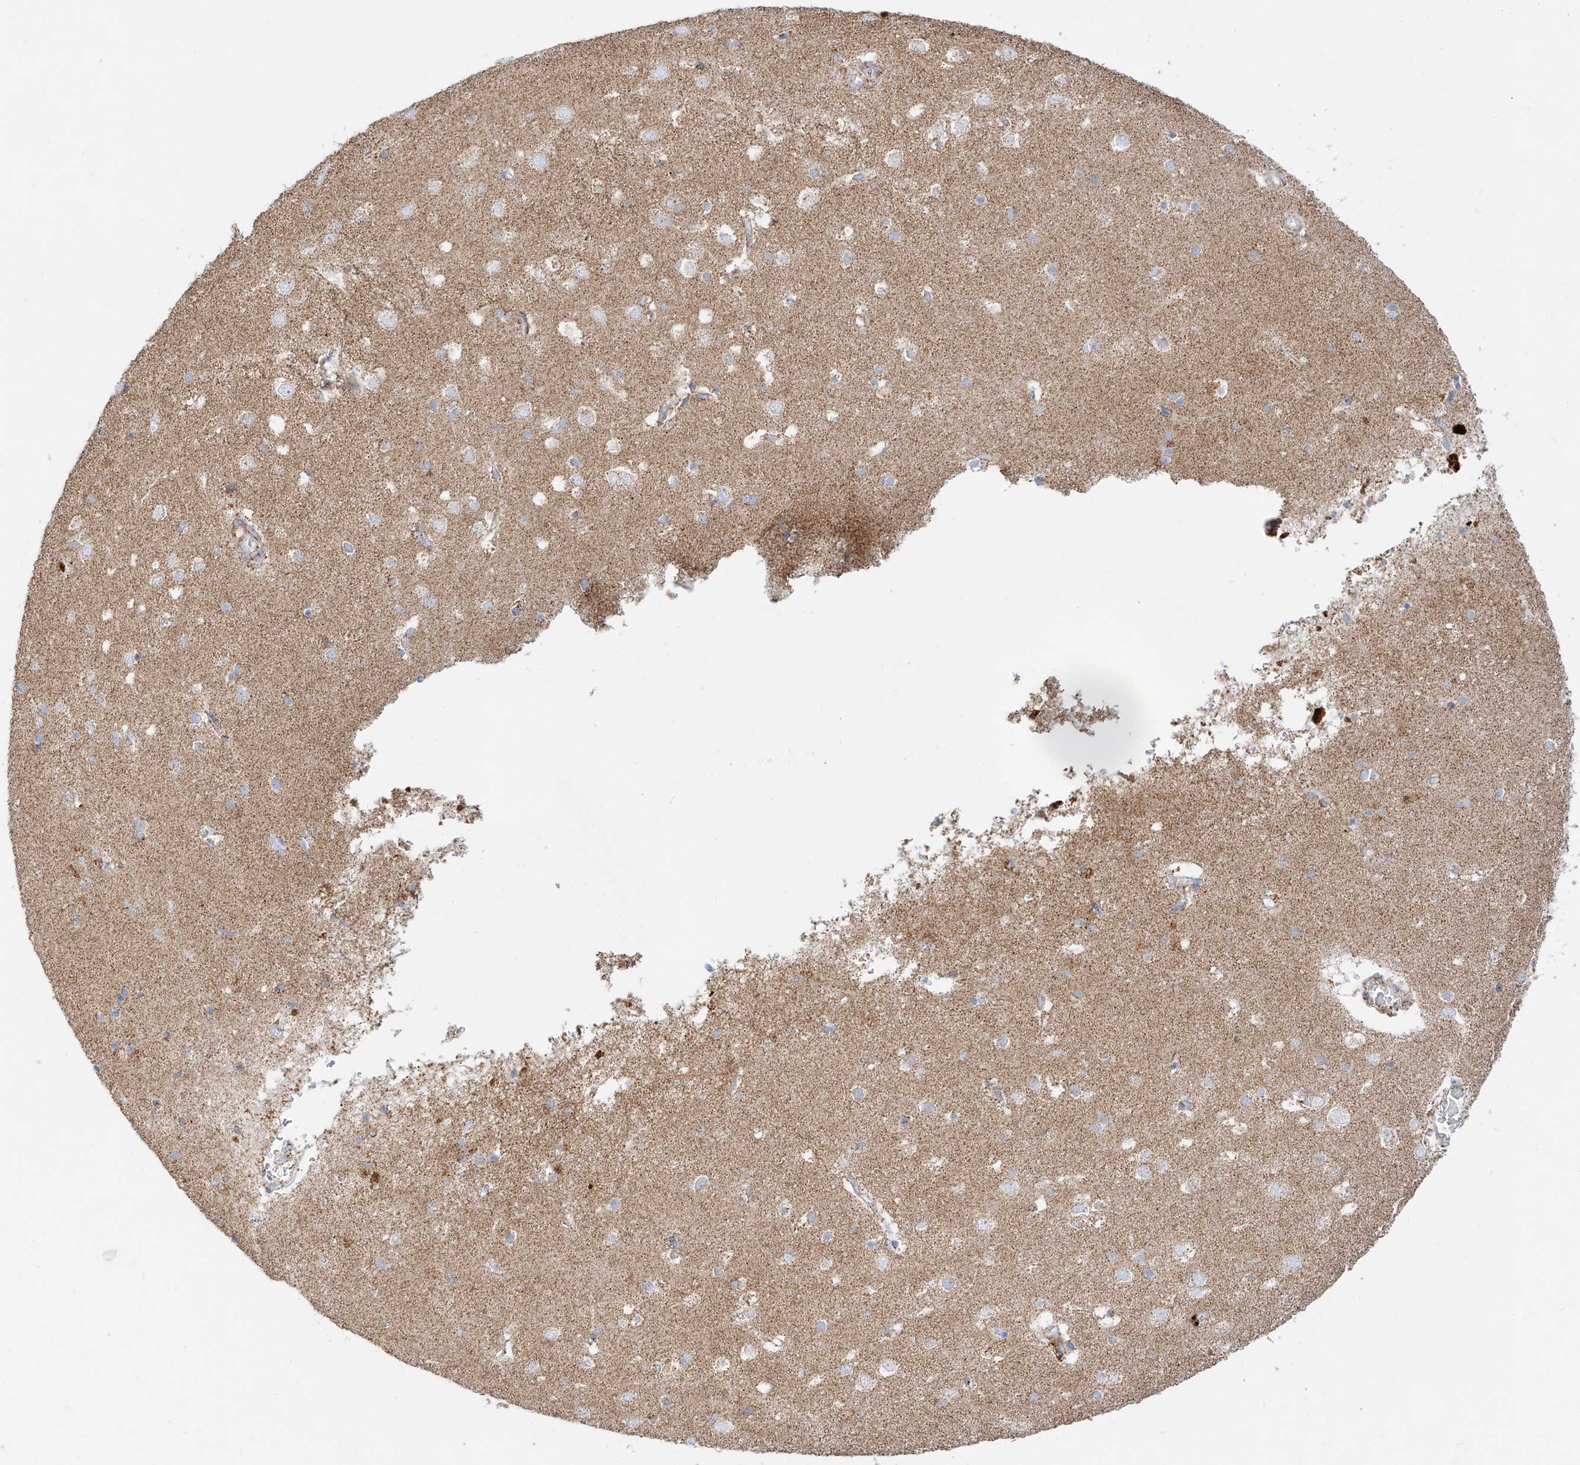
{"staining": {"intensity": "moderate", "quantity": ">75%", "location": "cytoplasmic/membranous"}, "tissue": "cerebral cortex", "cell_type": "Endothelial cells", "image_type": "normal", "snomed": [{"axis": "morphology", "description": "Normal tissue, NOS"}, {"axis": "topography", "description": "Cerebral cortex"}], "caption": "IHC of unremarkable human cerebral cortex displays medium levels of moderate cytoplasmic/membranous expression in about >75% of endothelial cells.", "gene": "CST9", "patient": {"sex": "male", "age": 54}}